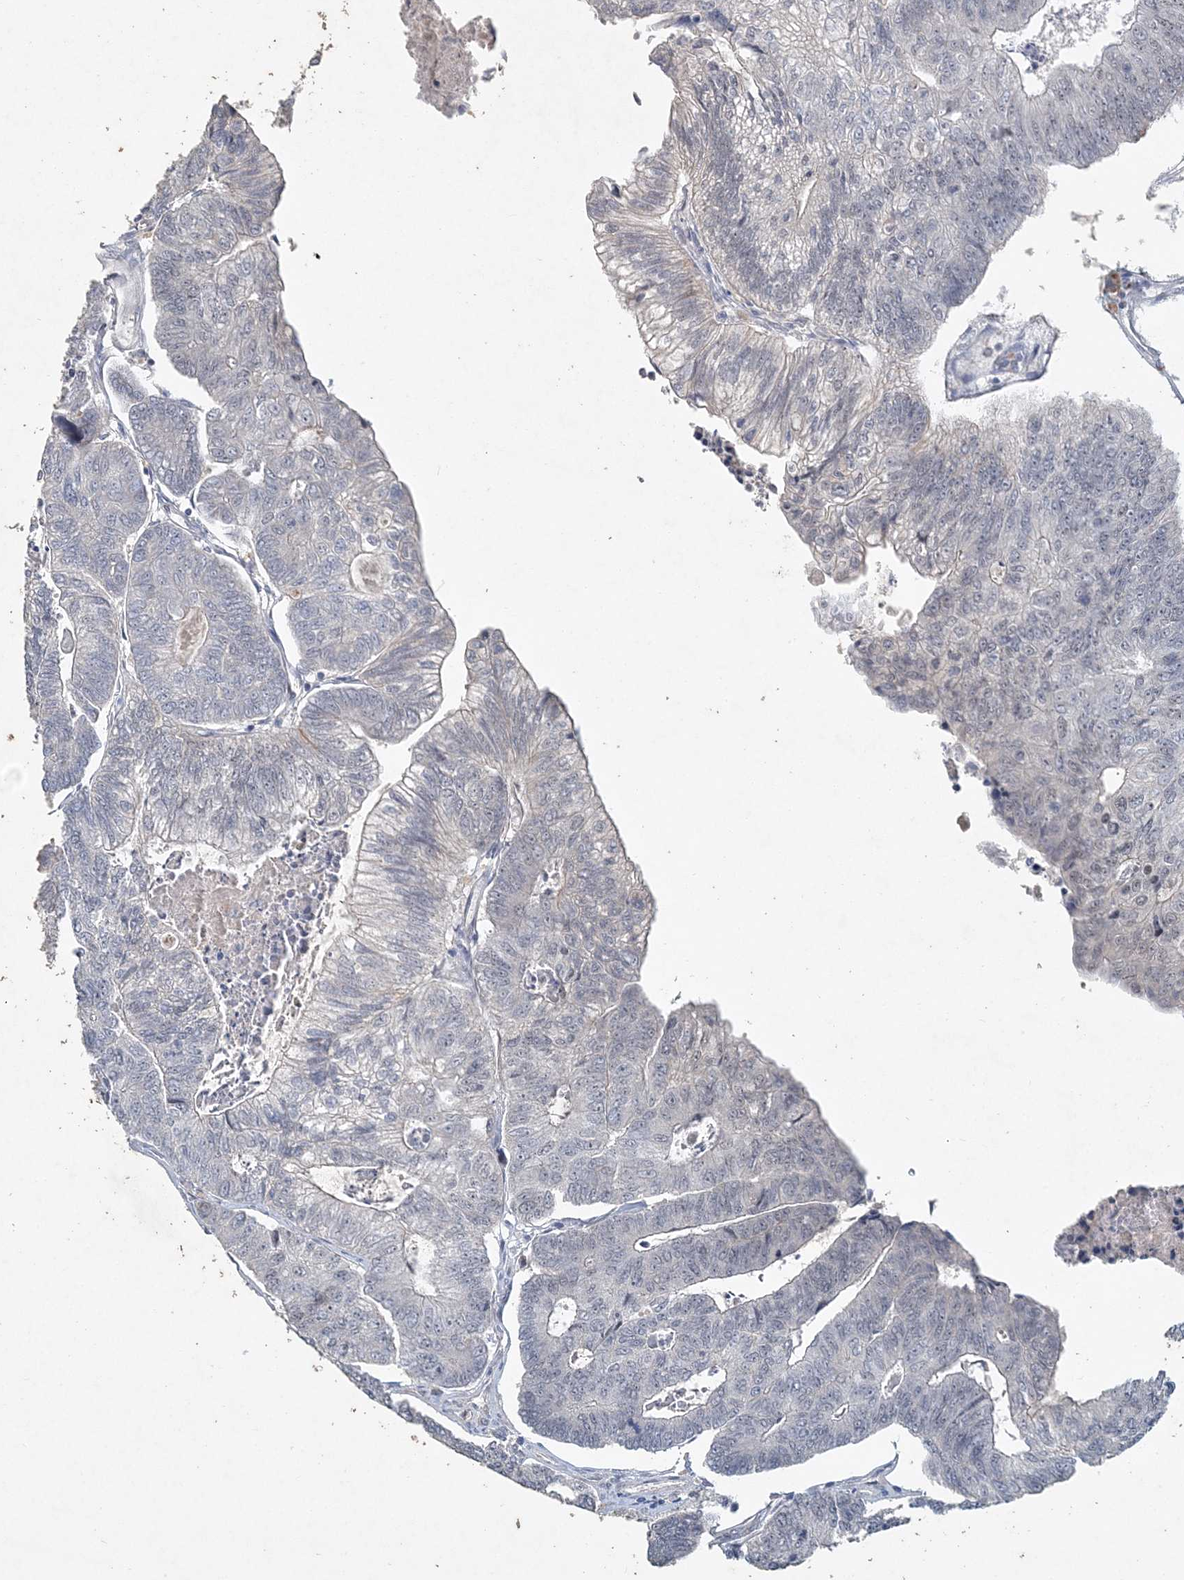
{"staining": {"intensity": "negative", "quantity": "none", "location": "none"}, "tissue": "colorectal cancer", "cell_type": "Tumor cells", "image_type": "cancer", "snomed": [{"axis": "morphology", "description": "Adenocarcinoma, NOS"}, {"axis": "topography", "description": "Colon"}], "caption": "High magnification brightfield microscopy of adenocarcinoma (colorectal) stained with DAB (brown) and counterstained with hematoxylin (blue): tumor cells show no significant staining. (Stains: DAB IHC with hematoxylin counter stain, Microscopy: brightfield microscopy at high magnification).", "gene": "DNAH5", "patient": {"sex": "female", "age": 67}}